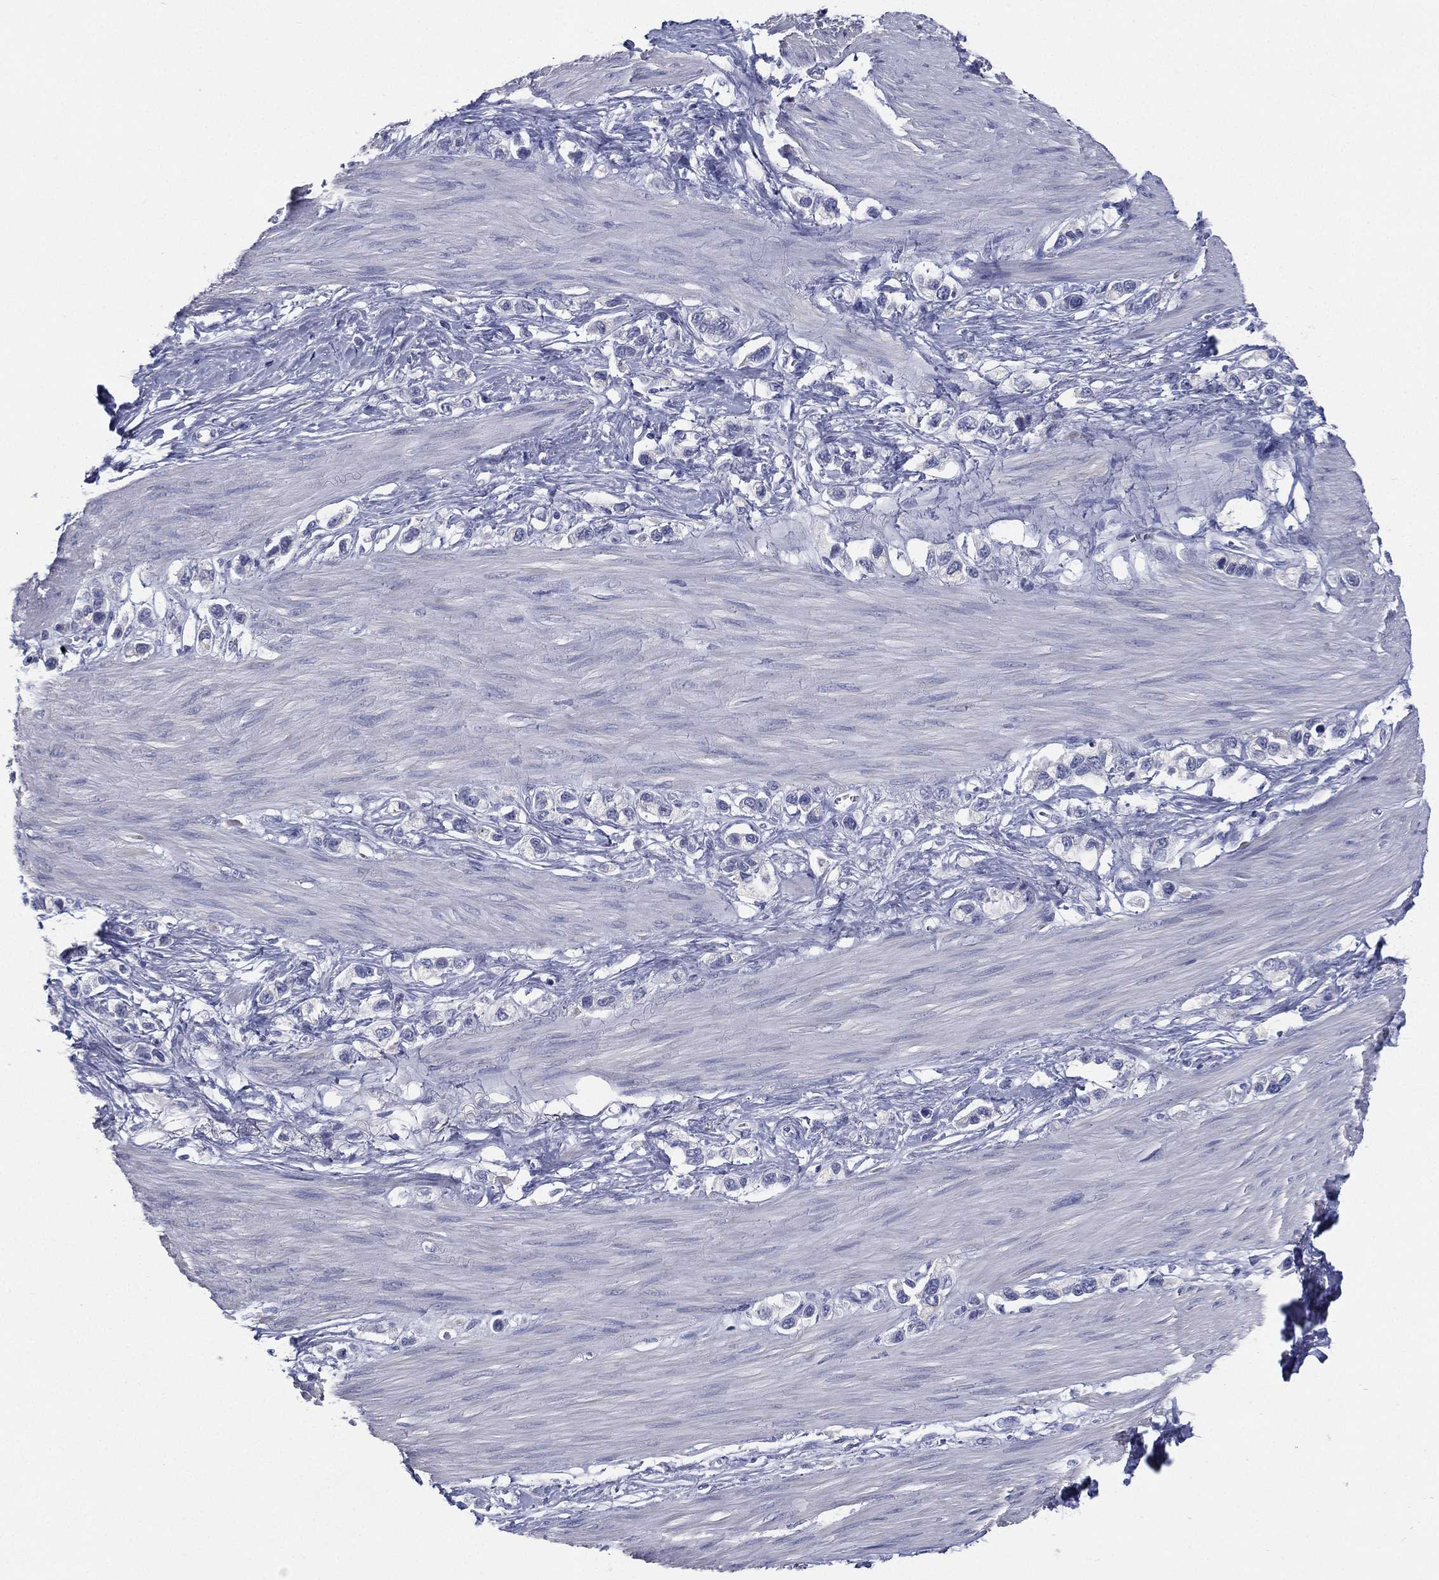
{"staining": {"intensity": "negative", "quantity": "none", "location": "none"}, "tissue": "stomach cancer", "cell_type": "Tumor cells", "image_type": "cancer", "snomed": [{"axis": "morphology", "description": "Normal tissue, NOS"}, {"axis": "morphology", "description": "Adenocarcinoma, NOS"}, {"axis": "morphology", "description": "Adenocarcinoma, High grade"}, {"axis": "topography", "description": "Stomach, upper"}, {"axis": "topography", "description": "Stomach"}], "caption": "The photomicrograph demonstrates no staining of tumor cells in stomach adenocarcinoma. The staining was performed using DAB (3,3'-diaminobenzidine) to visualize the protein expression in brown, while the nuclei were stained in blue with hematoxylin (Magnification: 20x).", "gene": "RSPH4A", "patient": {"sex": "female", "age": 65}}